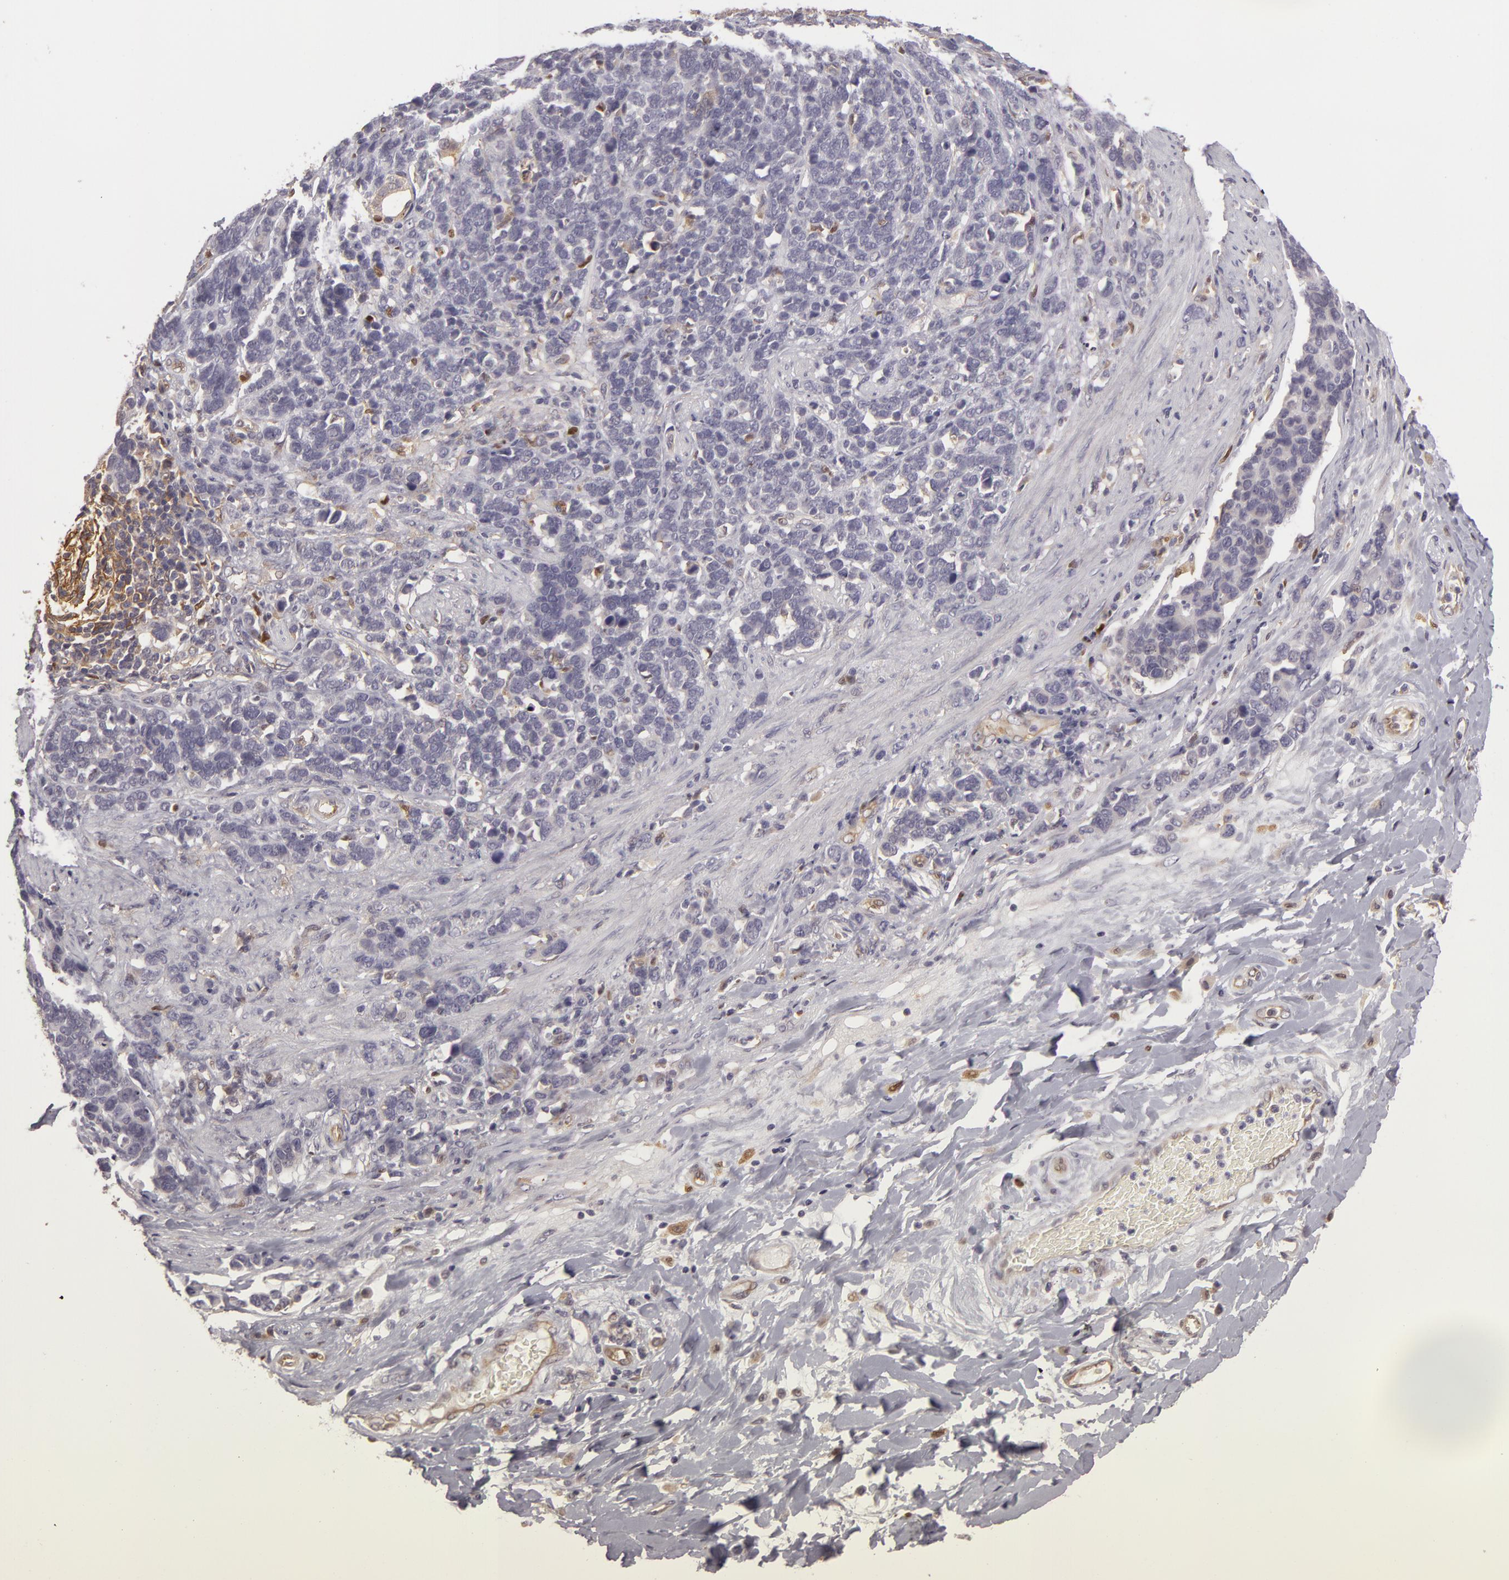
{"staining": {"intensity": "negative", "quantity": "none", "location": "none"}, "tissue": "stomach cancer", "cell_type": "Tumor cells", "image_type": "cancer", "snomed": [{"axis": "morphology", "description": "Adenocarcinoma, NOS"}, {"axis": "topography", "description": "Stomach, upper"}], "caption": "This is an immunohistochemistry (IHC) micrograph of stomach cancer (adenocarcinoma). There is no positivity in tumor cells.", "gene": "ZNF229", "patient": {"sex": "male", "age": 71}}